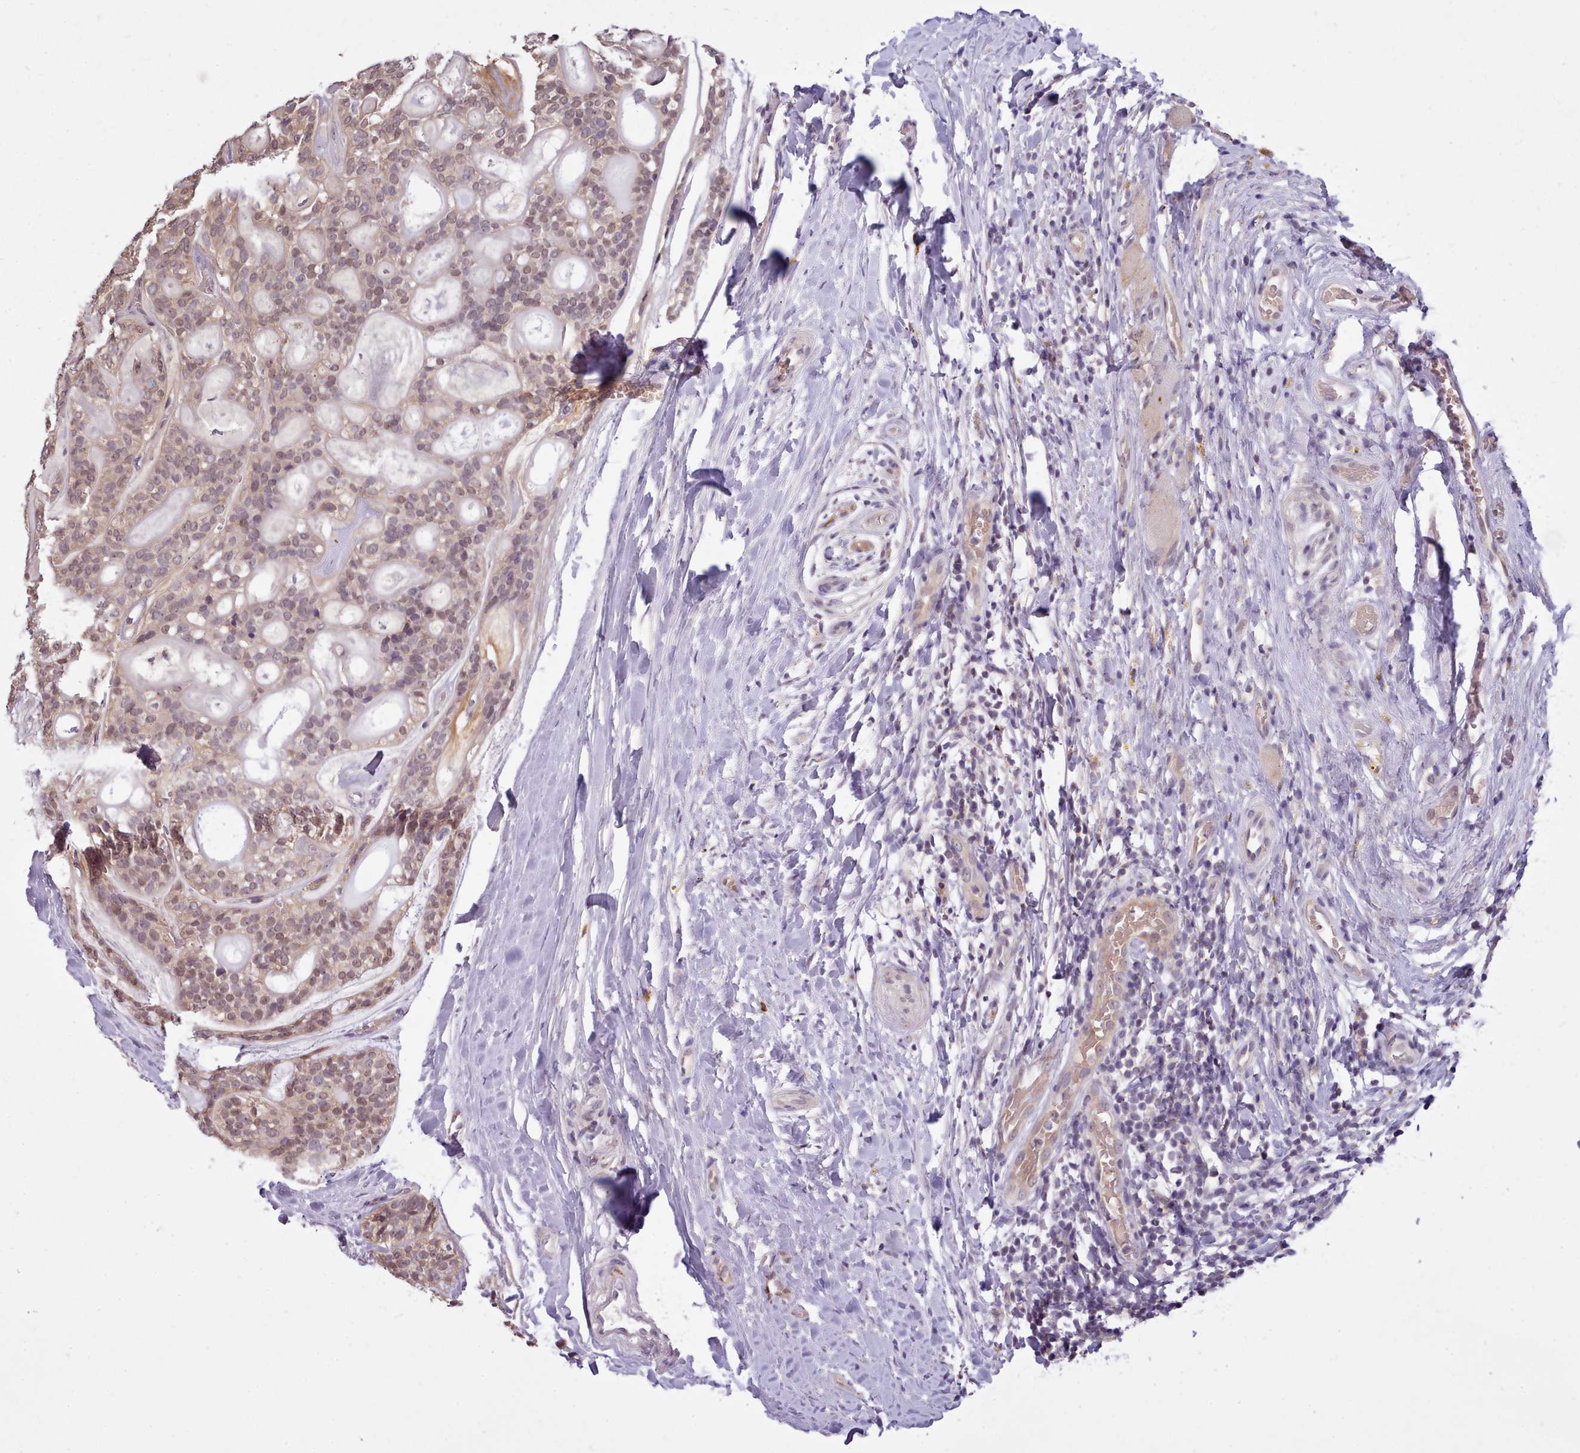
{"staining": {"intensity": "weak", "quantity": "25%-75%", "location": "cytoplasmic/membranous,nuclear"}, "tissue": "head and neck cancer", "cell_type": "Tumor cells", "image_type": "cancer", "snomed": [{"axis": "morphology", "description": "Adenocarcinoma, NOS"}, {"axis": "topography", "description": "Head-Neck"}], "caption": "Immunohistochemical staining of human head and neck cancer (adenocarcinoma) shows weak cytoplasmic/membranous and nuclear protein staining in approximately 25%-75% of tumor cells.", "gene": "ARL17A", "patient": {"sex": "male", "age": 66}}